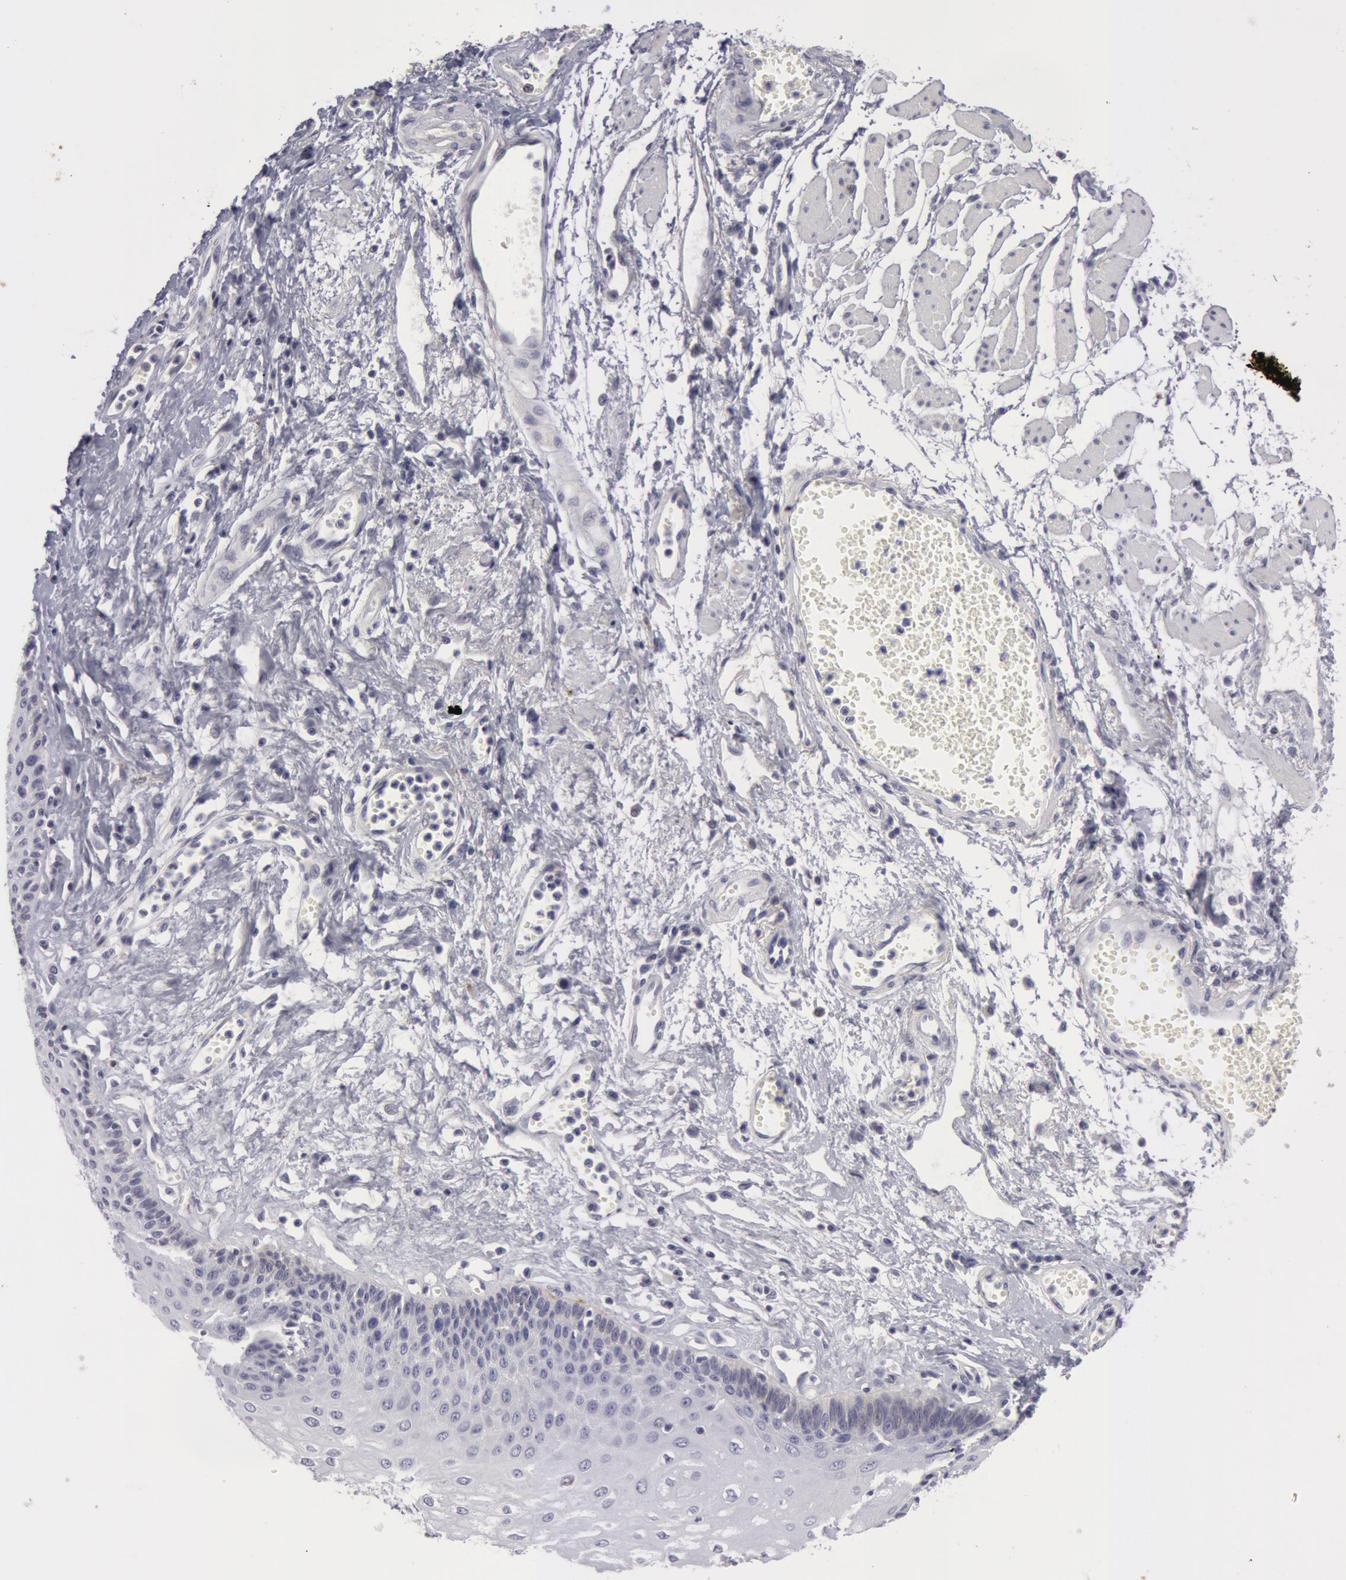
{"staining": {"intensity": "negative", "quantity": "none", "location": "none"}, "tissue": "esophagus", "cell_type": "Squamous epithelial cells", "image_type": "normal", "snomed": [{"axis": "morphology", "description": "Normal tissue, NOS"}, {"axis": "topography", "description": "Esophagus"}], "caption": "Unremarkable esophagus was stained to show a protein in brown. There is no significant expression in squamous epithelial cells.", "gene": "NLGN4X", "patient": {"sex": "male", "age": 65}}